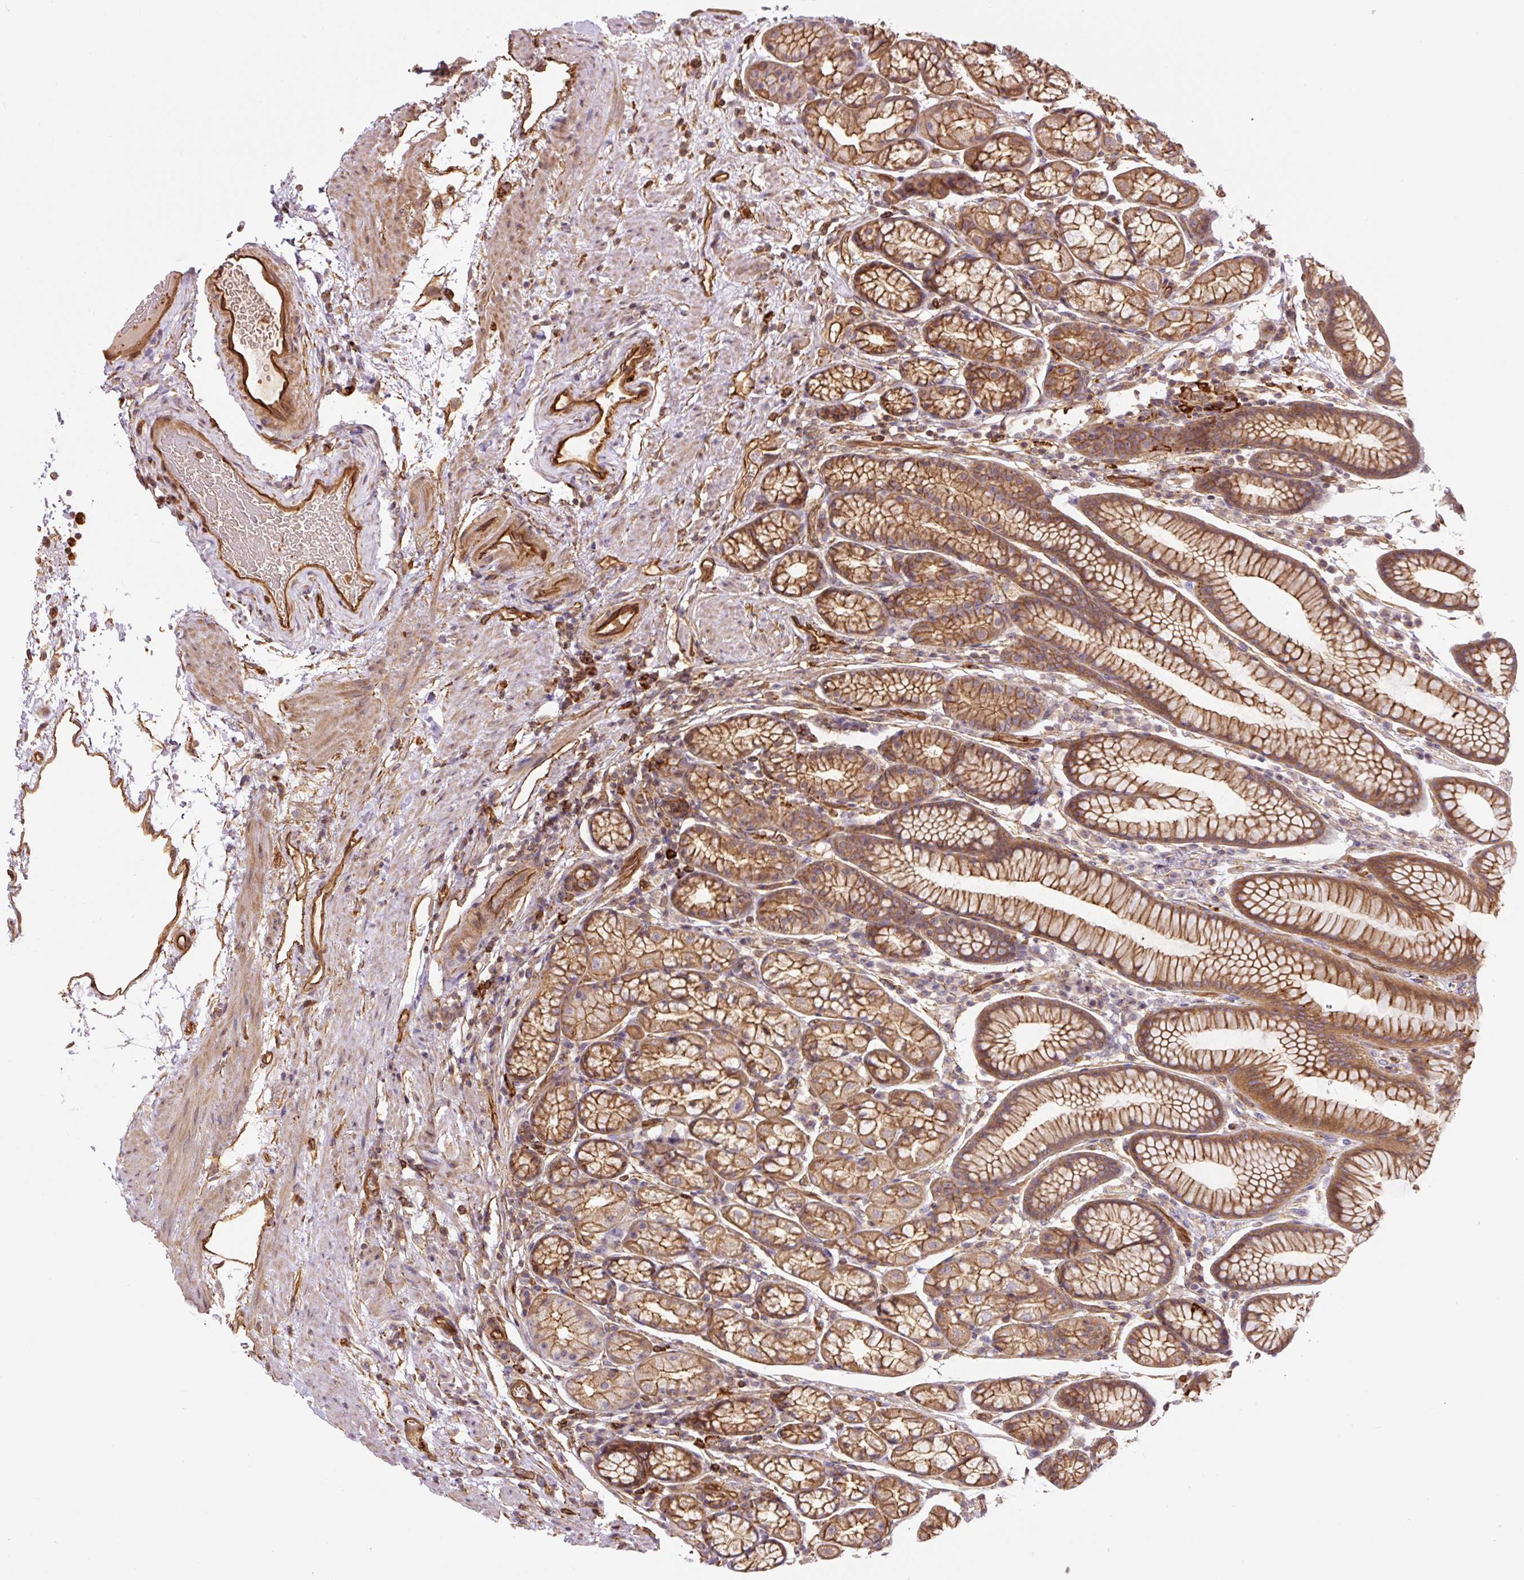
{"staining": {"intensity": "moderate", "quantity": ">75%", "location": "cytoplasmic/membranous"}, "tissue": "stomach", "cell_type": "Glandular cells", "image_type": "normal", "snomed": [{"axis": "morphology", "description": "Normal tissue, NOS"}, {"axis": "topography", "description": "Stomach, lower"}], "caption": "Human stomach stained with a brown dye displays moderate cytoplasmic/membranous positive positivity in about >75% of glandular cells.", "gene": "B3GALT5", "patient": {"sex": "male", "age": 67}}